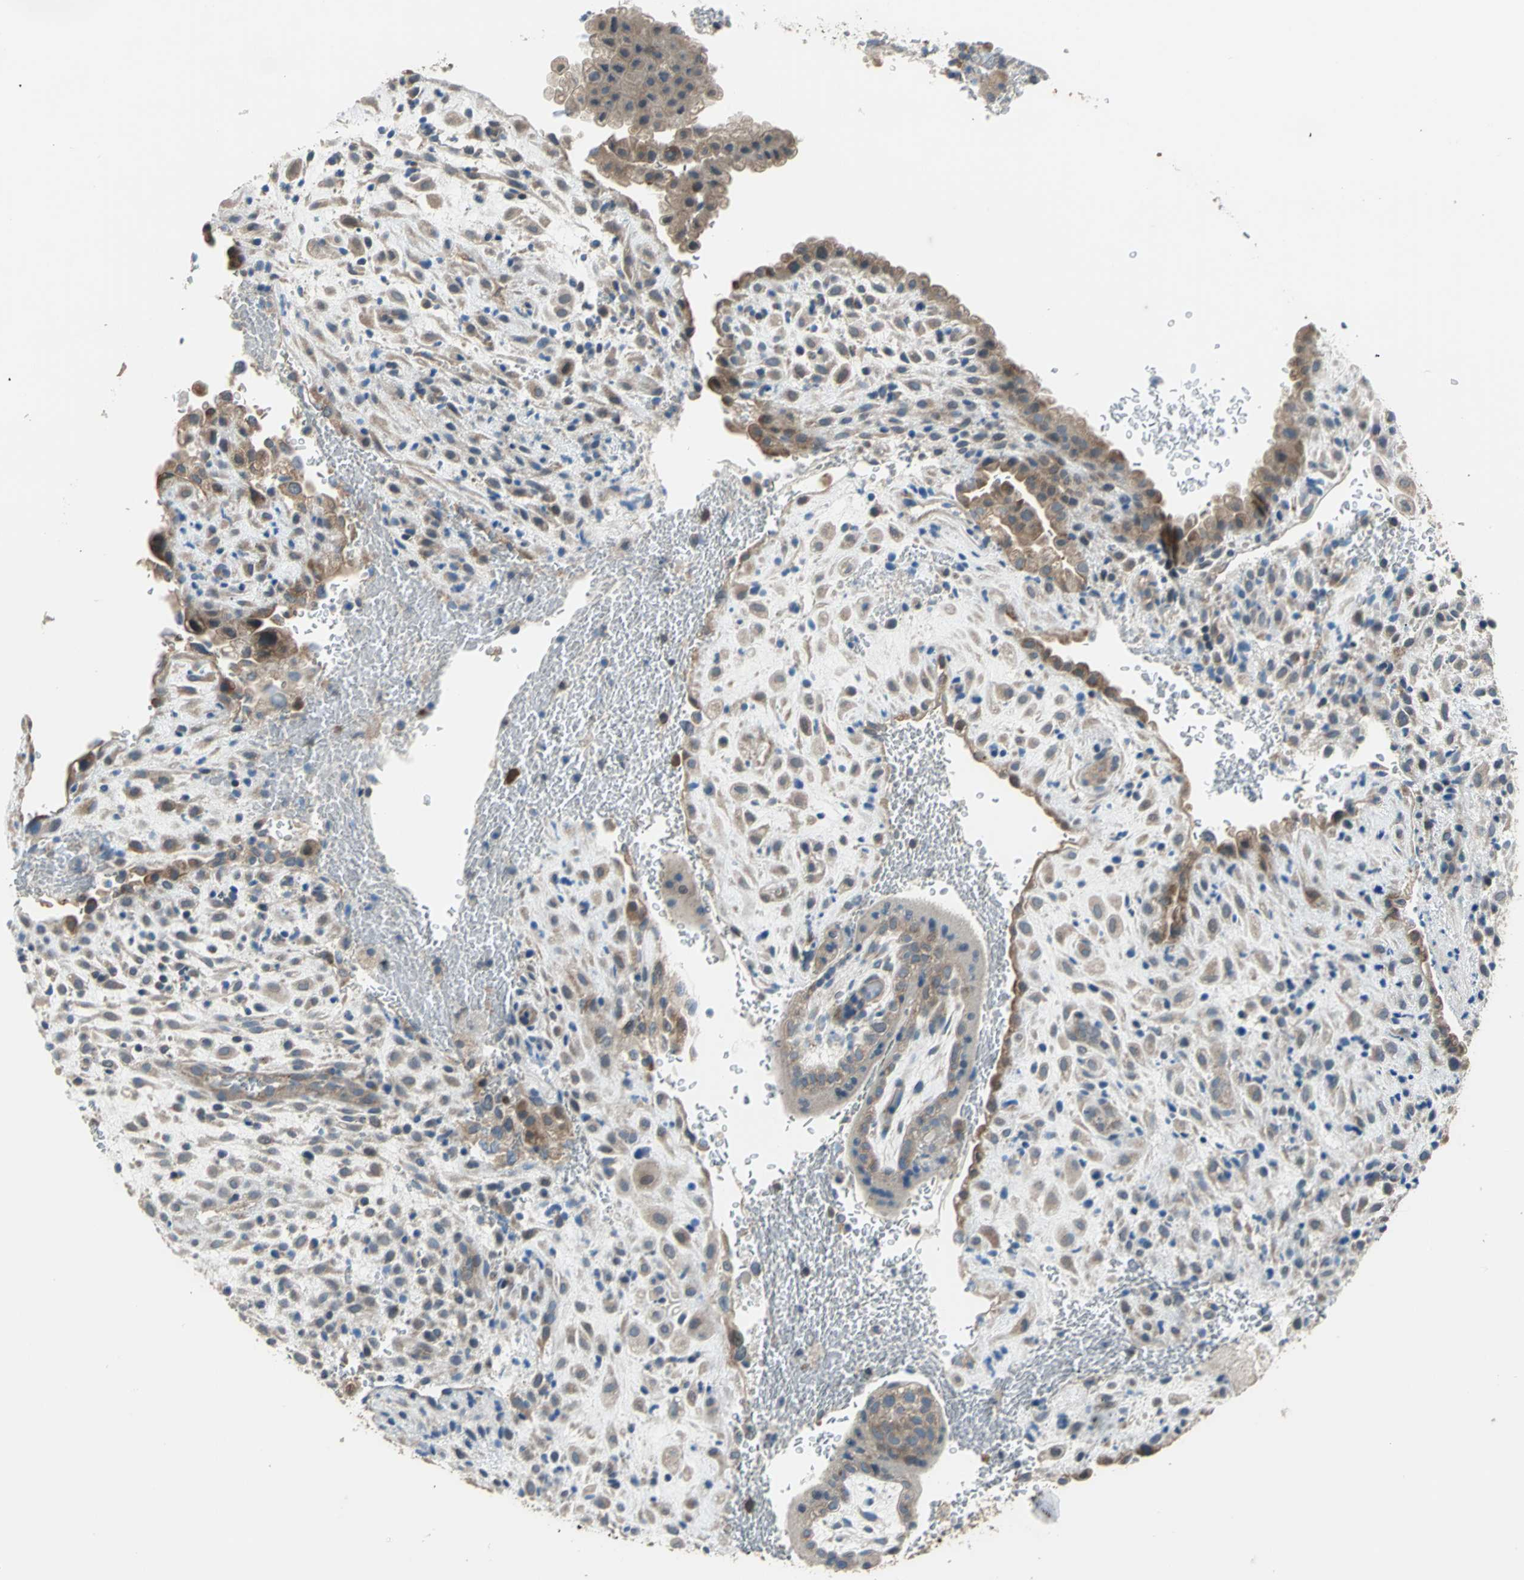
{"staining": {"intensity": "moderate", "quantity": "25%-75%", "location": "cytoplasmic/membranous"}, "tissue": "placenta", "cell_type": "Decidual cells", "image_type": "normal", "snomed": [{"axis": "morphology", "description": "Normal tissue, NOS"}, {"axis": "topography", "description": "Placenta"}], "caption": "Moderate cytoplasmic/membranous protein positivity is present in approximately 25%-75% of decidual cells in placenta.", "gene": "TRAK1", "patient": {"sex": "female", "age": 35}}